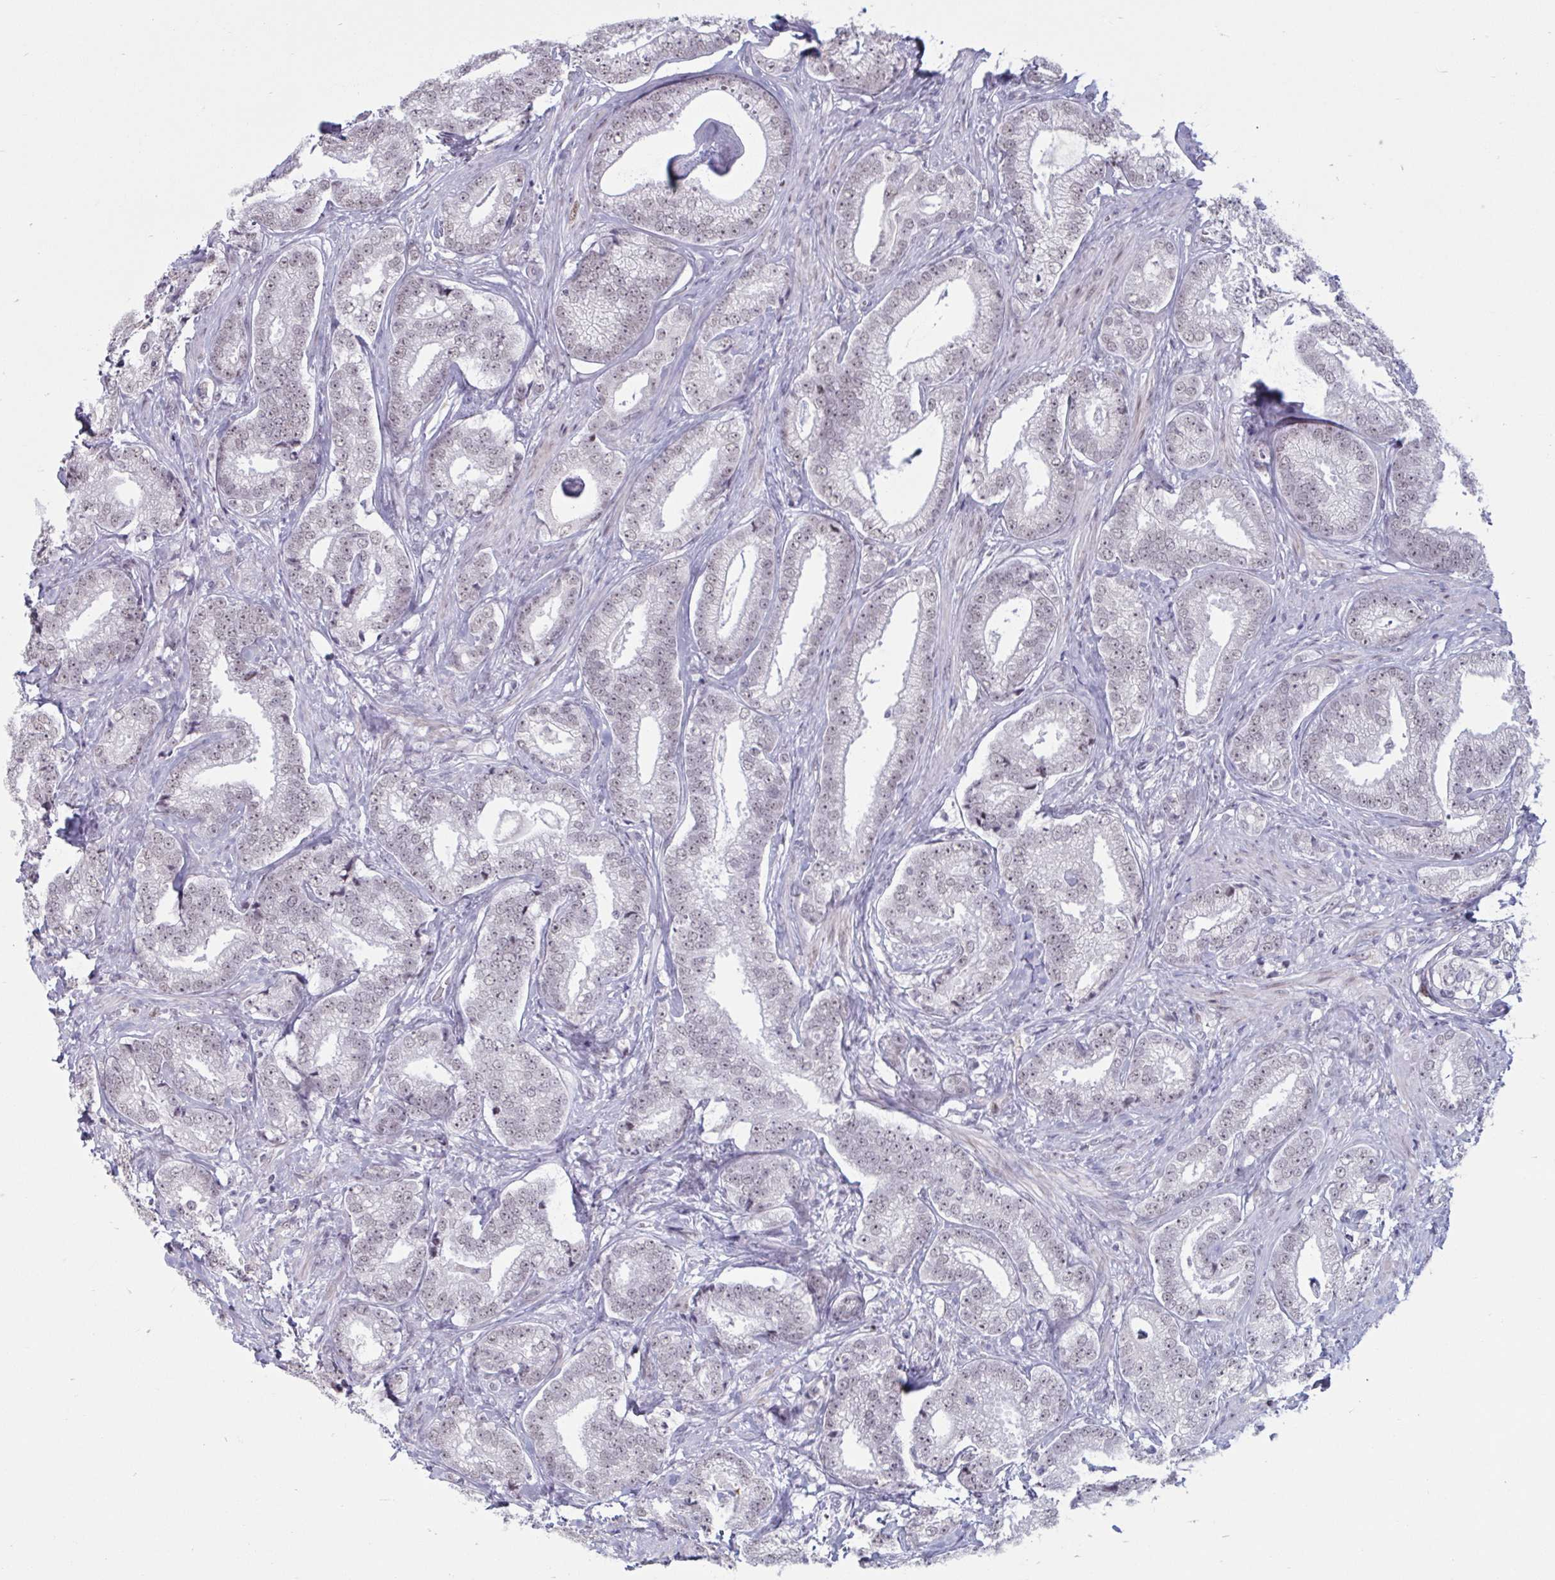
{"staining": {"intensity": "weak", "quantity": ">75%", "location": "nuclear"}, "tissue": "prostate cancer", "cell_type": "Tumor cells", "image_type": "cancer", "snomed": [{"axis": "morphology", "description": "Adenocarcinoma, Low grade"}, {"axis": "topography", "description": "Prostate"}], "caption": "Prostate low-grade adenocarcinoma was stained to show a protein in brown. There is low levels of weak nuclear staining in about >75% of tumor cells.", "gene": "HSD17B6", "patient": {"sex": "male", "age": 63}}